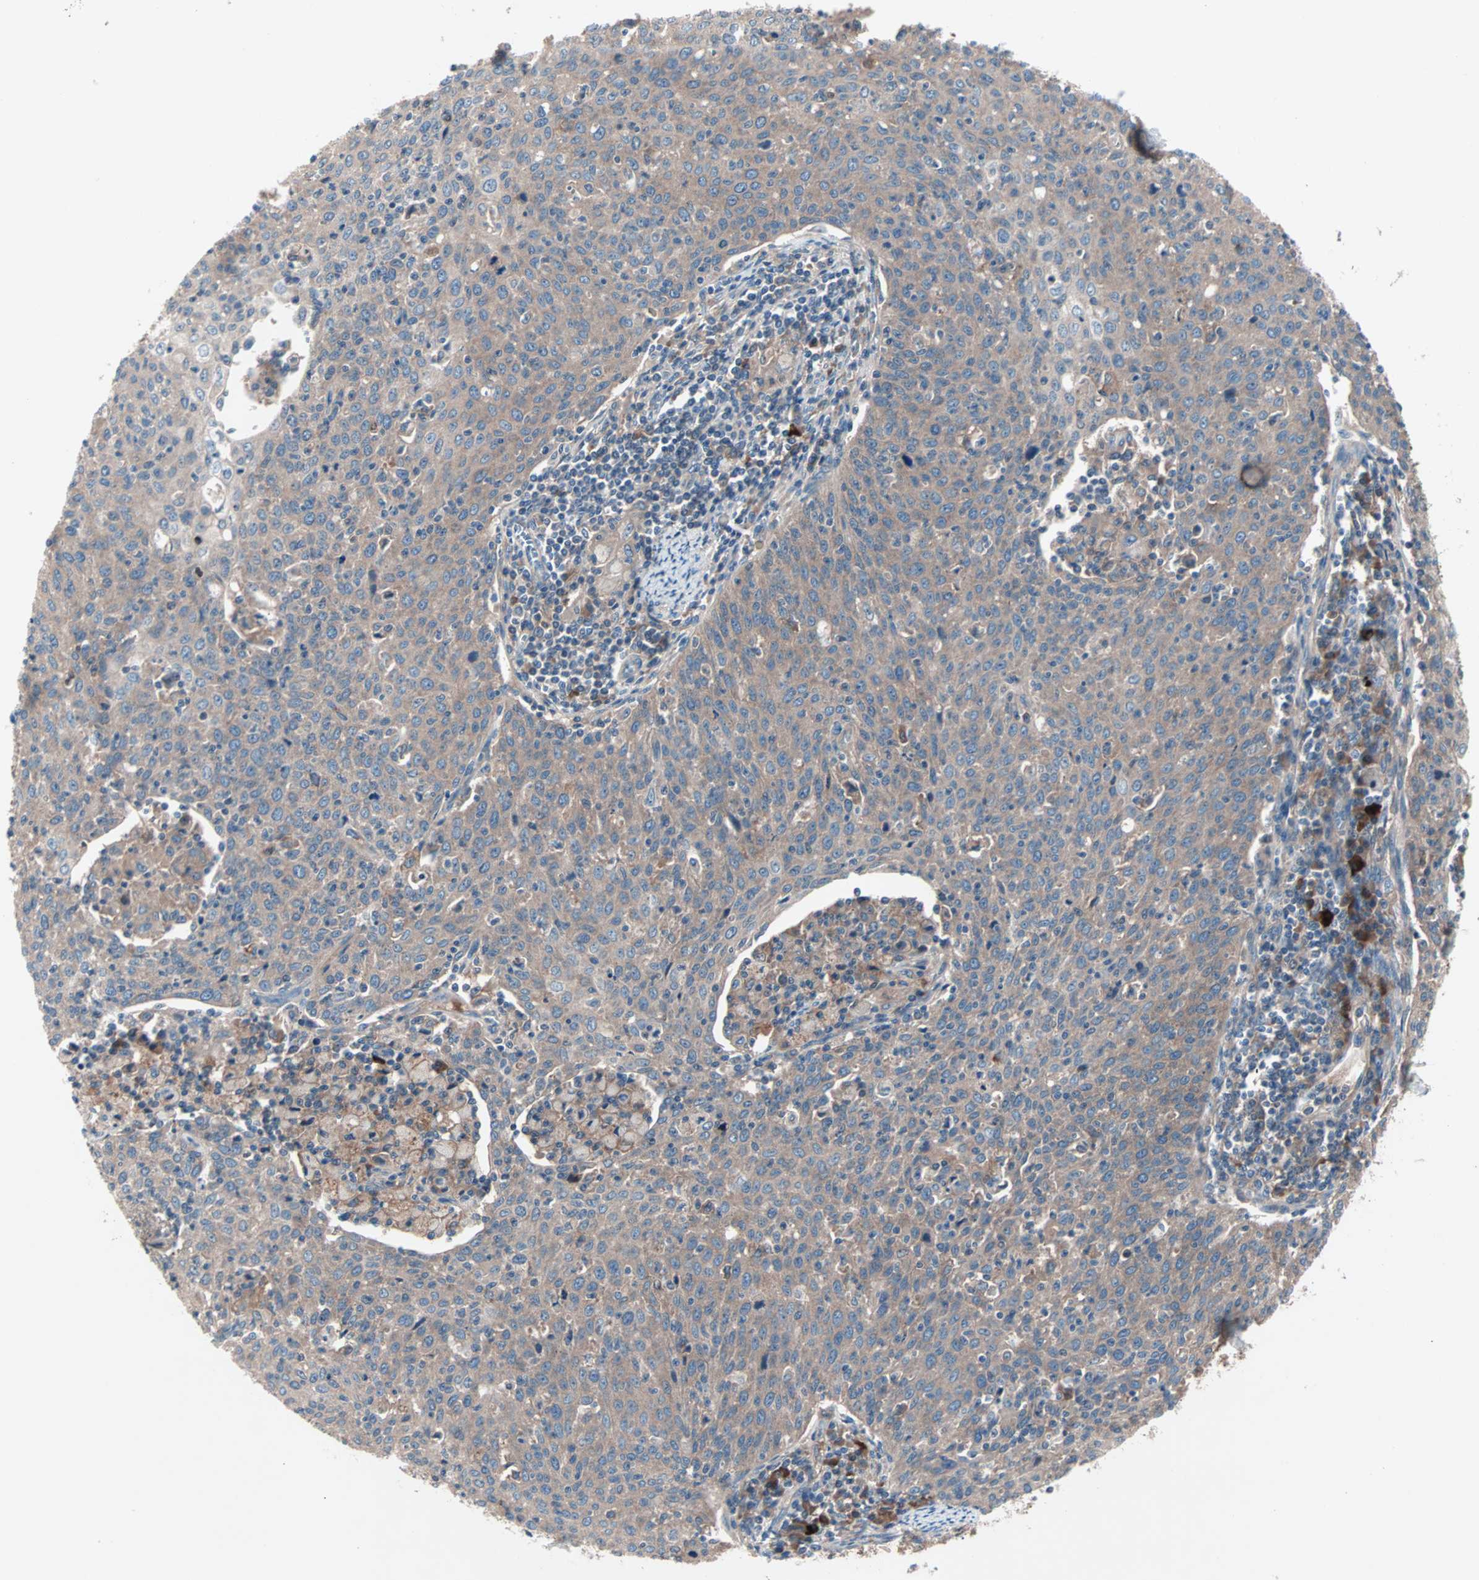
{"staining": {"intensity": "weak", "quantity": ">75%", "location": "cytoplasmic/membranous"}, "tissue": "cervical cancer", "cell_type": "Tumor cells", "image_type": "cancer", "snomed": [{"axis": "morphology", "description": "Squamous cell carcinoma, NOS"}, {"axis": "topography", "description": "Cervix"}], "caption": "IHC (DAB (3,3'-diaminobenzidine)) staining of human cervical squamous cell carcinoma shows weak cytoplasmic/membranous protein positivity in about >75% of tumor cells. Immunohistochemistry (ihc) stains the protein in brown and the nuclei are stained blue.", "gene": "CAD", "patient": {"sex": "female", "age": 38}}